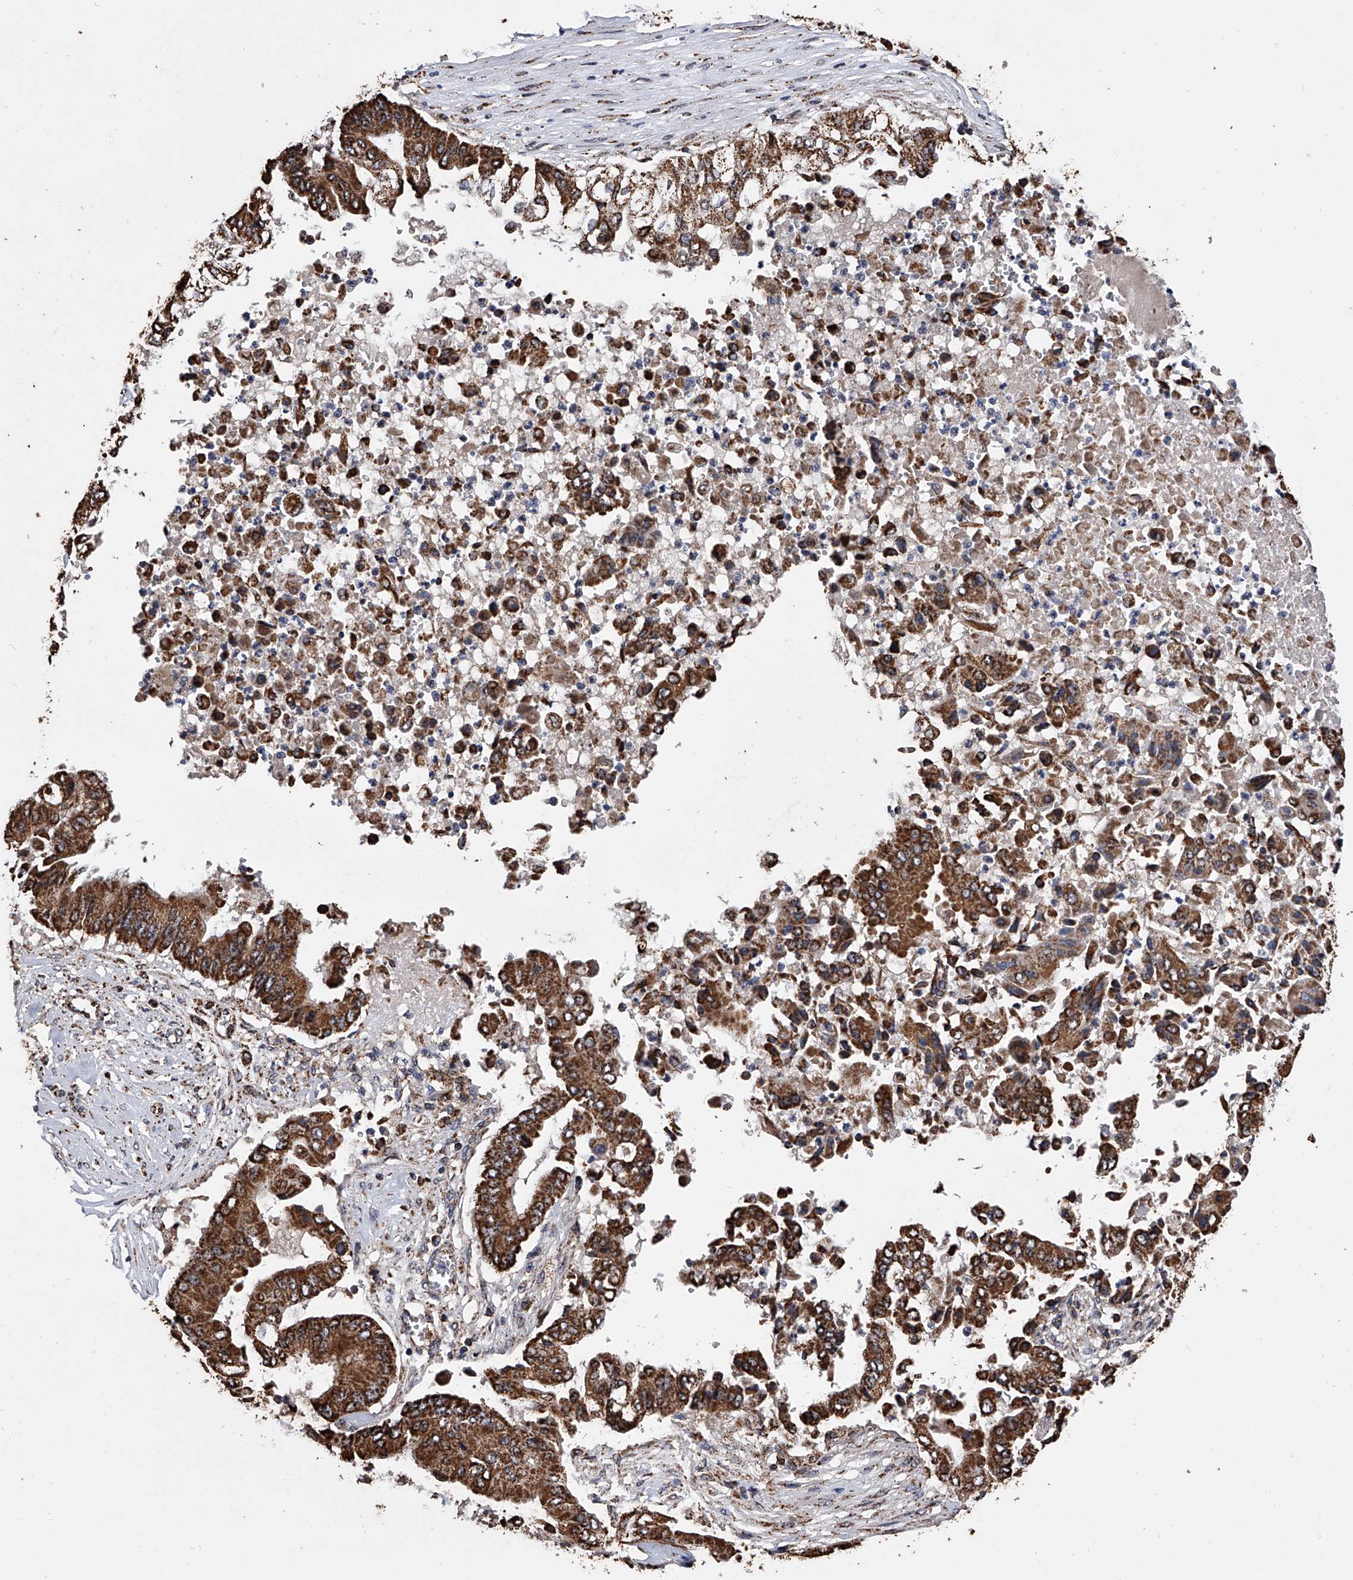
{"staining": {"intensity": "strong", "quantity": ">75%", "location": "cytoplasmic/membranous"}, "tissue": "pancreatic cancer", "cell_type": "Tumor cells", "image_type": "cancer", "snomed": [{"axis": "morphology", "description": "Adenocarcinoma, NOS"}, {"axis": "topography", "description": "Pancreas"}], "caption": "This micrograph reveals immunohistochemistry (IHC) staining of human adenocarcinoma (pancreatic), with high strong cytoplasmic/membranous staining in approximately >75% of tumor cells.", "gene": "SMPDL3A", "patient": {"sex": "female", "age": 77}}